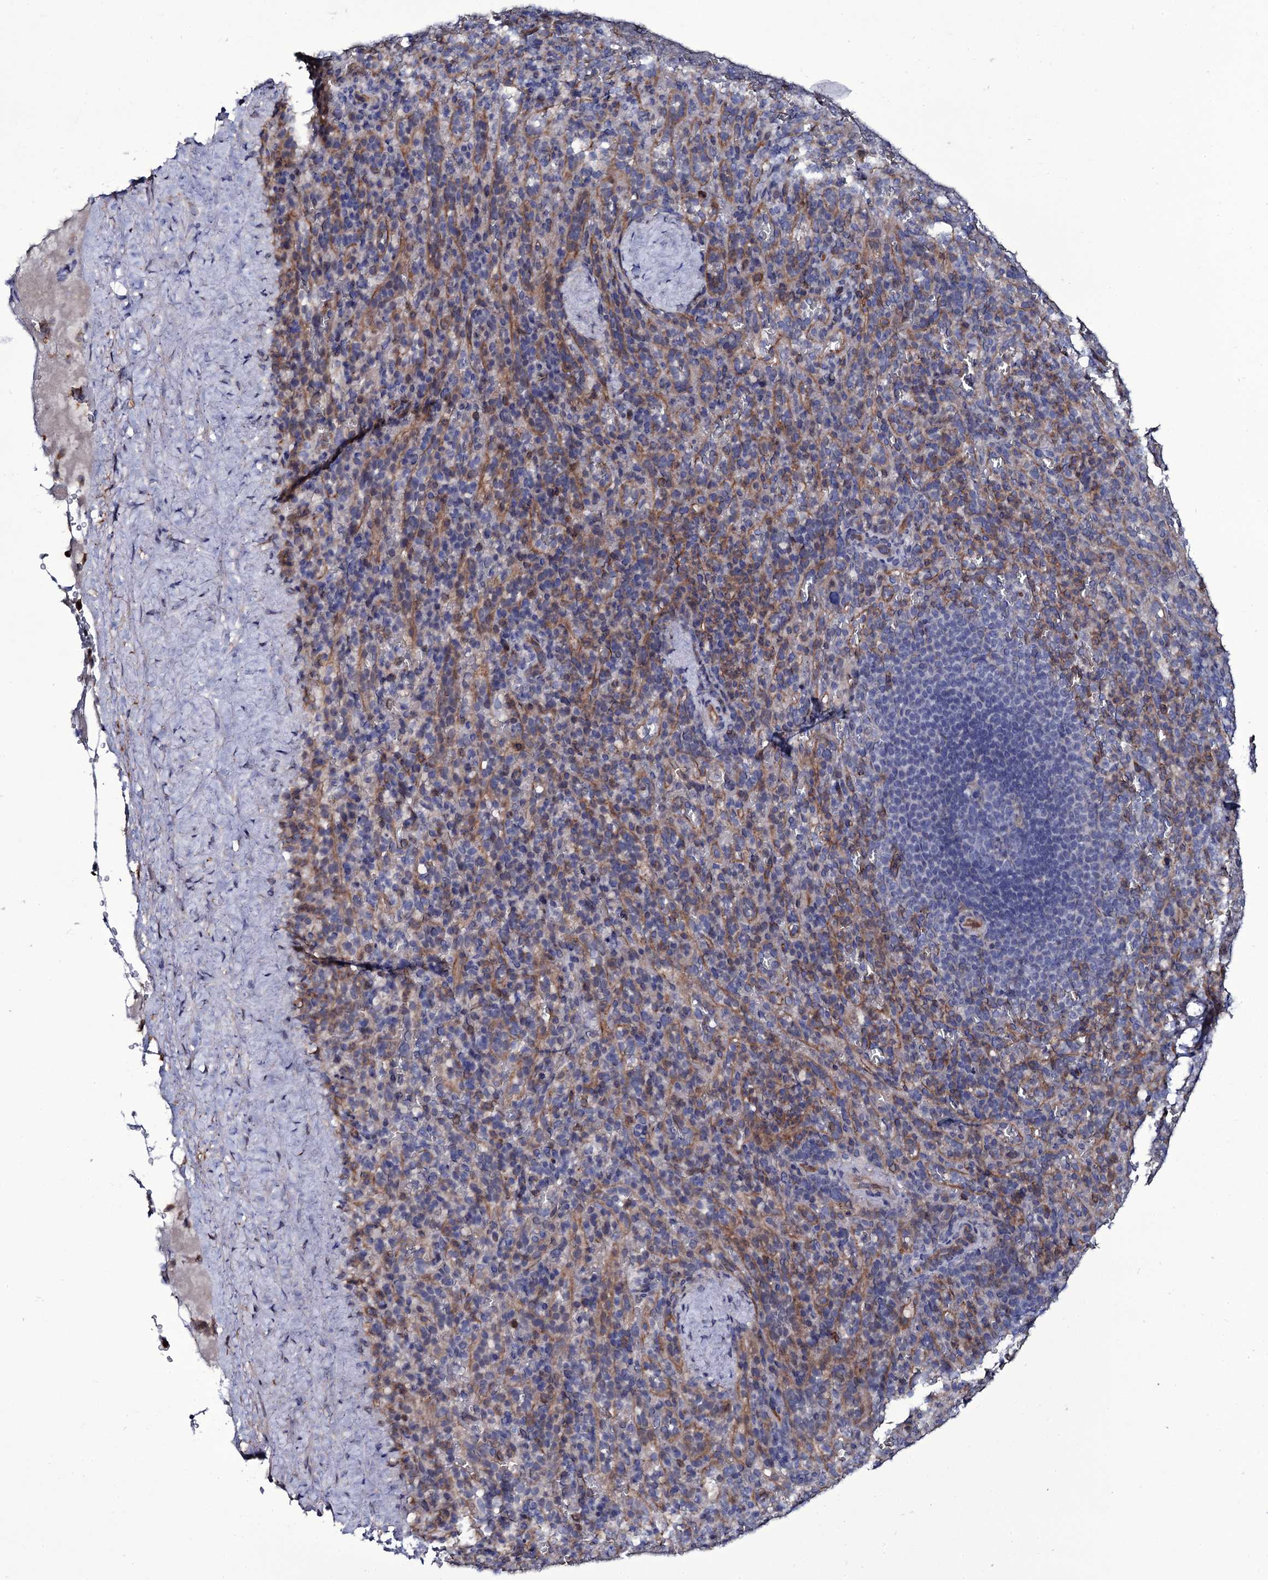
{"staining": {"intensity": "moderate", "quantity": "<25%", "location": "cytoplasmic/membranous"}, "tissue": "spleen", "cell_type": "Cells in red pulp", "image_type": "normal", "snomed": [{"axis": "morphology", "description": "Normal tissue, NOS"}, {"axis": "topography", "description": "Spleen"}], "caption": "High-power microscopy captured an immunohistochemistry (IHC) histopathology image of unremarkable spleen, revealing moderate cytoplasmic/membranous staining in about <25% of cells in red pulp. Using DAB (brown) and hematoxylin (blue) stains, captured at high magnification using brightfield microscopy.", "gene": "TTC23", "patient": {"sex": "female", "age": 21}}